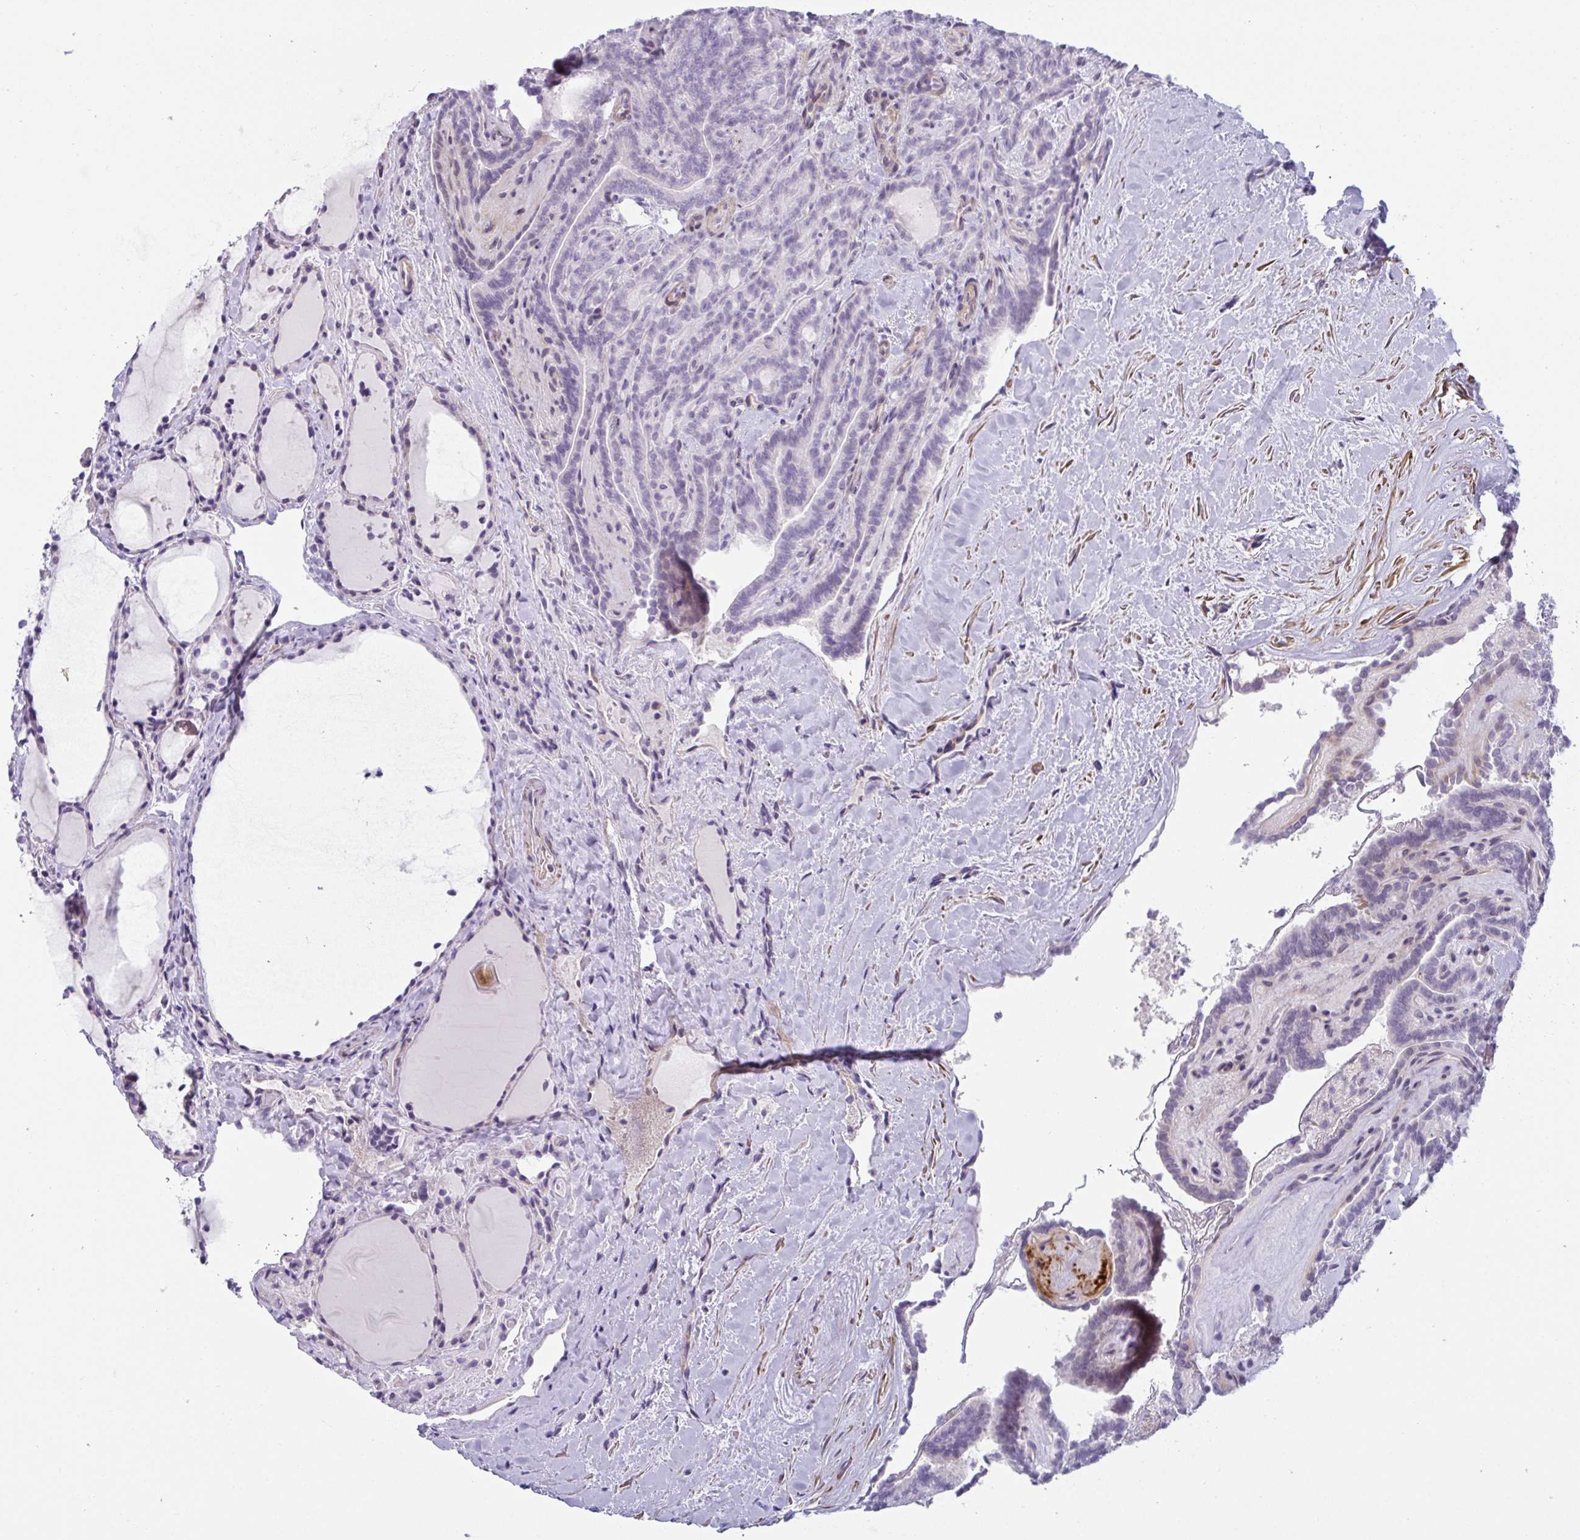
{"staining": {"intensity": "negative", "quantity": "none", "location": "none"}, "tissue": "thyroid cancer", "cell_type": "Tumor cells", "image_type": "cancer", "snomed": [{"axis": "morphology", "description": "Papillary adenocarcinoma, NOS"}, {"axis": "topography", "description": "Thyroid gland"}], "caption": "The image demonstrates no significant staining in tumor cells of thyroid cancer (papillary adenocarcinoma).", "gene": "OR5P3", "patient": {"sex": "female", "age": 21}}